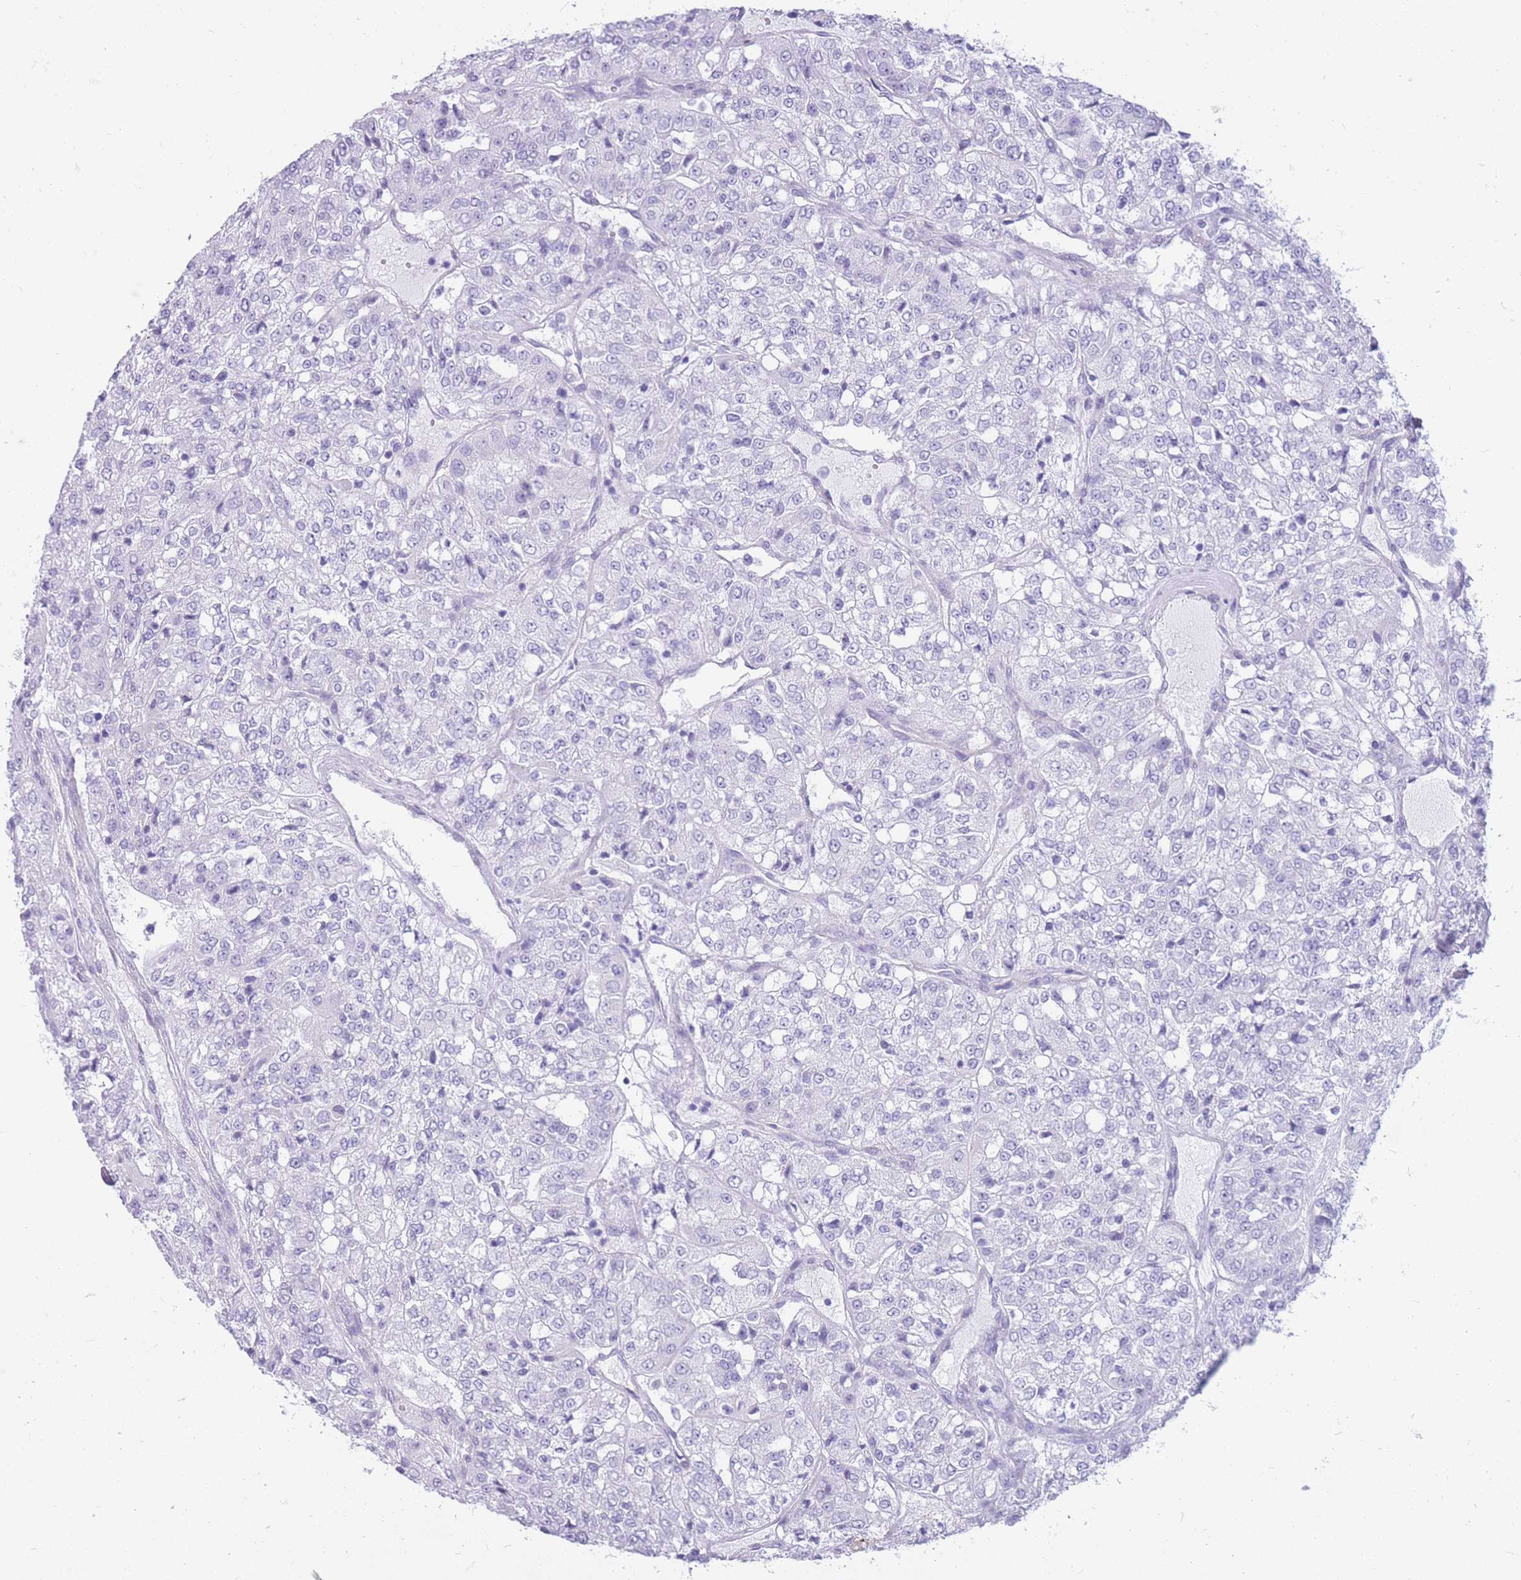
{"staining": {"intensity": "negative", "quantity": "none", "location": "none"}, "tissue": "renal cancer", "cell_type": "Tumor cells", "image_type": "cancer", "snomed": [{"axis": "morphology", "description": "Adenocarcinoma, NOS"}, {"axis": "topography", "description": "Kidney"}], "caption": "Immunohistochemical staining of renal cancer (adenocarcinoma) reveals no significant positivity in tumor cells.", "gene": "MTSS2", "patient": {"sex": "female", "age": 63}}